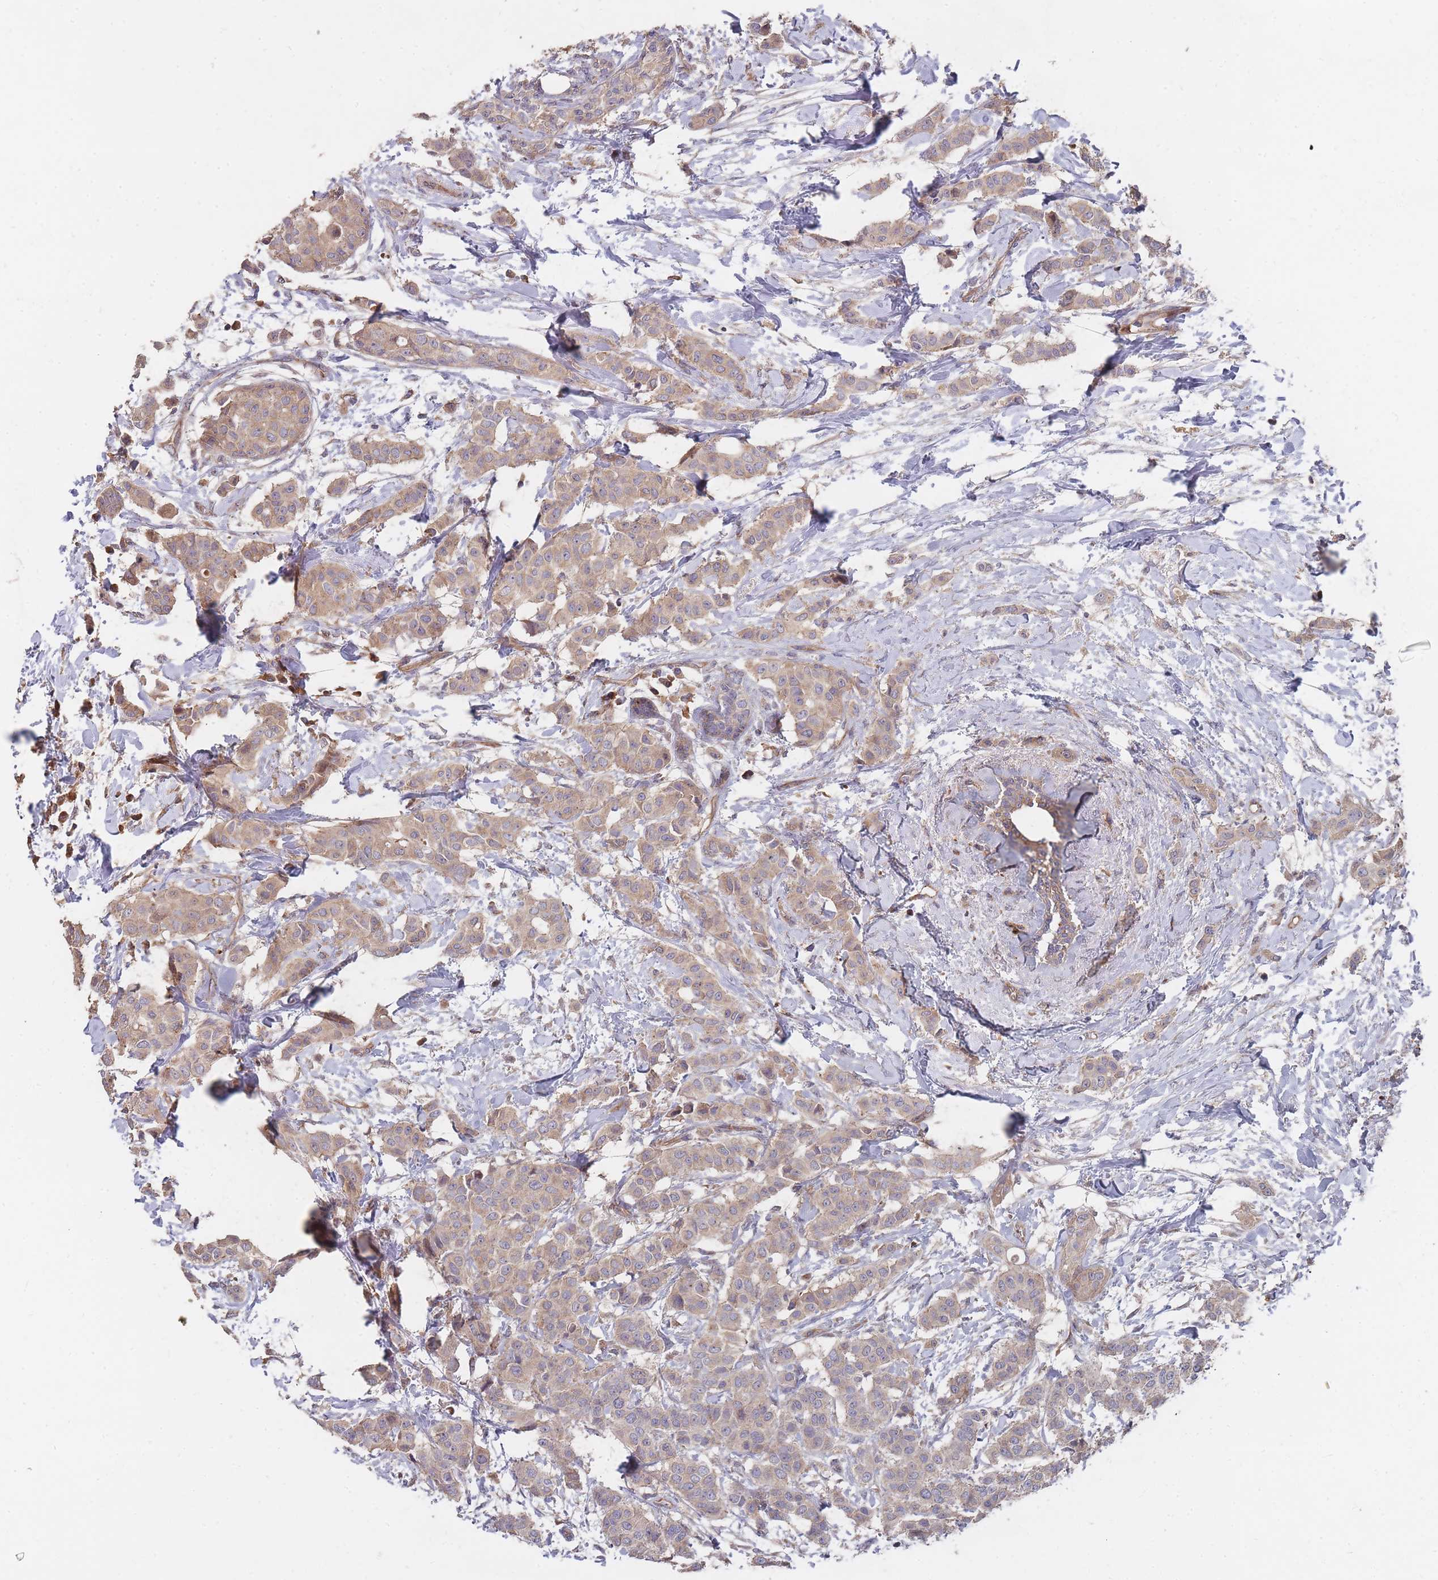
{"staining": {"intensity": "weak", "quantity": "25%-75%", "location": "cytoplasmic/membranous"}, "tissue": "breast cancer", "cell_type": "Tumor cells", "image_type": "cancer", "snomed": [{"axis": "morphology", "description": "Duct carcinoma"}, {"axis": "topography", "description": "Breast"}], "caption": "IHC micrograph of neoplastic tissue: invasive ductal carcinoma (breast) stained using immunohistochemistry (IHC) demonstrates low levels of weak protein expression localized specifically in the cytoplasmic/membranous of tumor cells, appearing as a cytoplasmic/membranous brown color.", "gene": "THSD7B", "patient": {"sex": "female", "age": 40}}